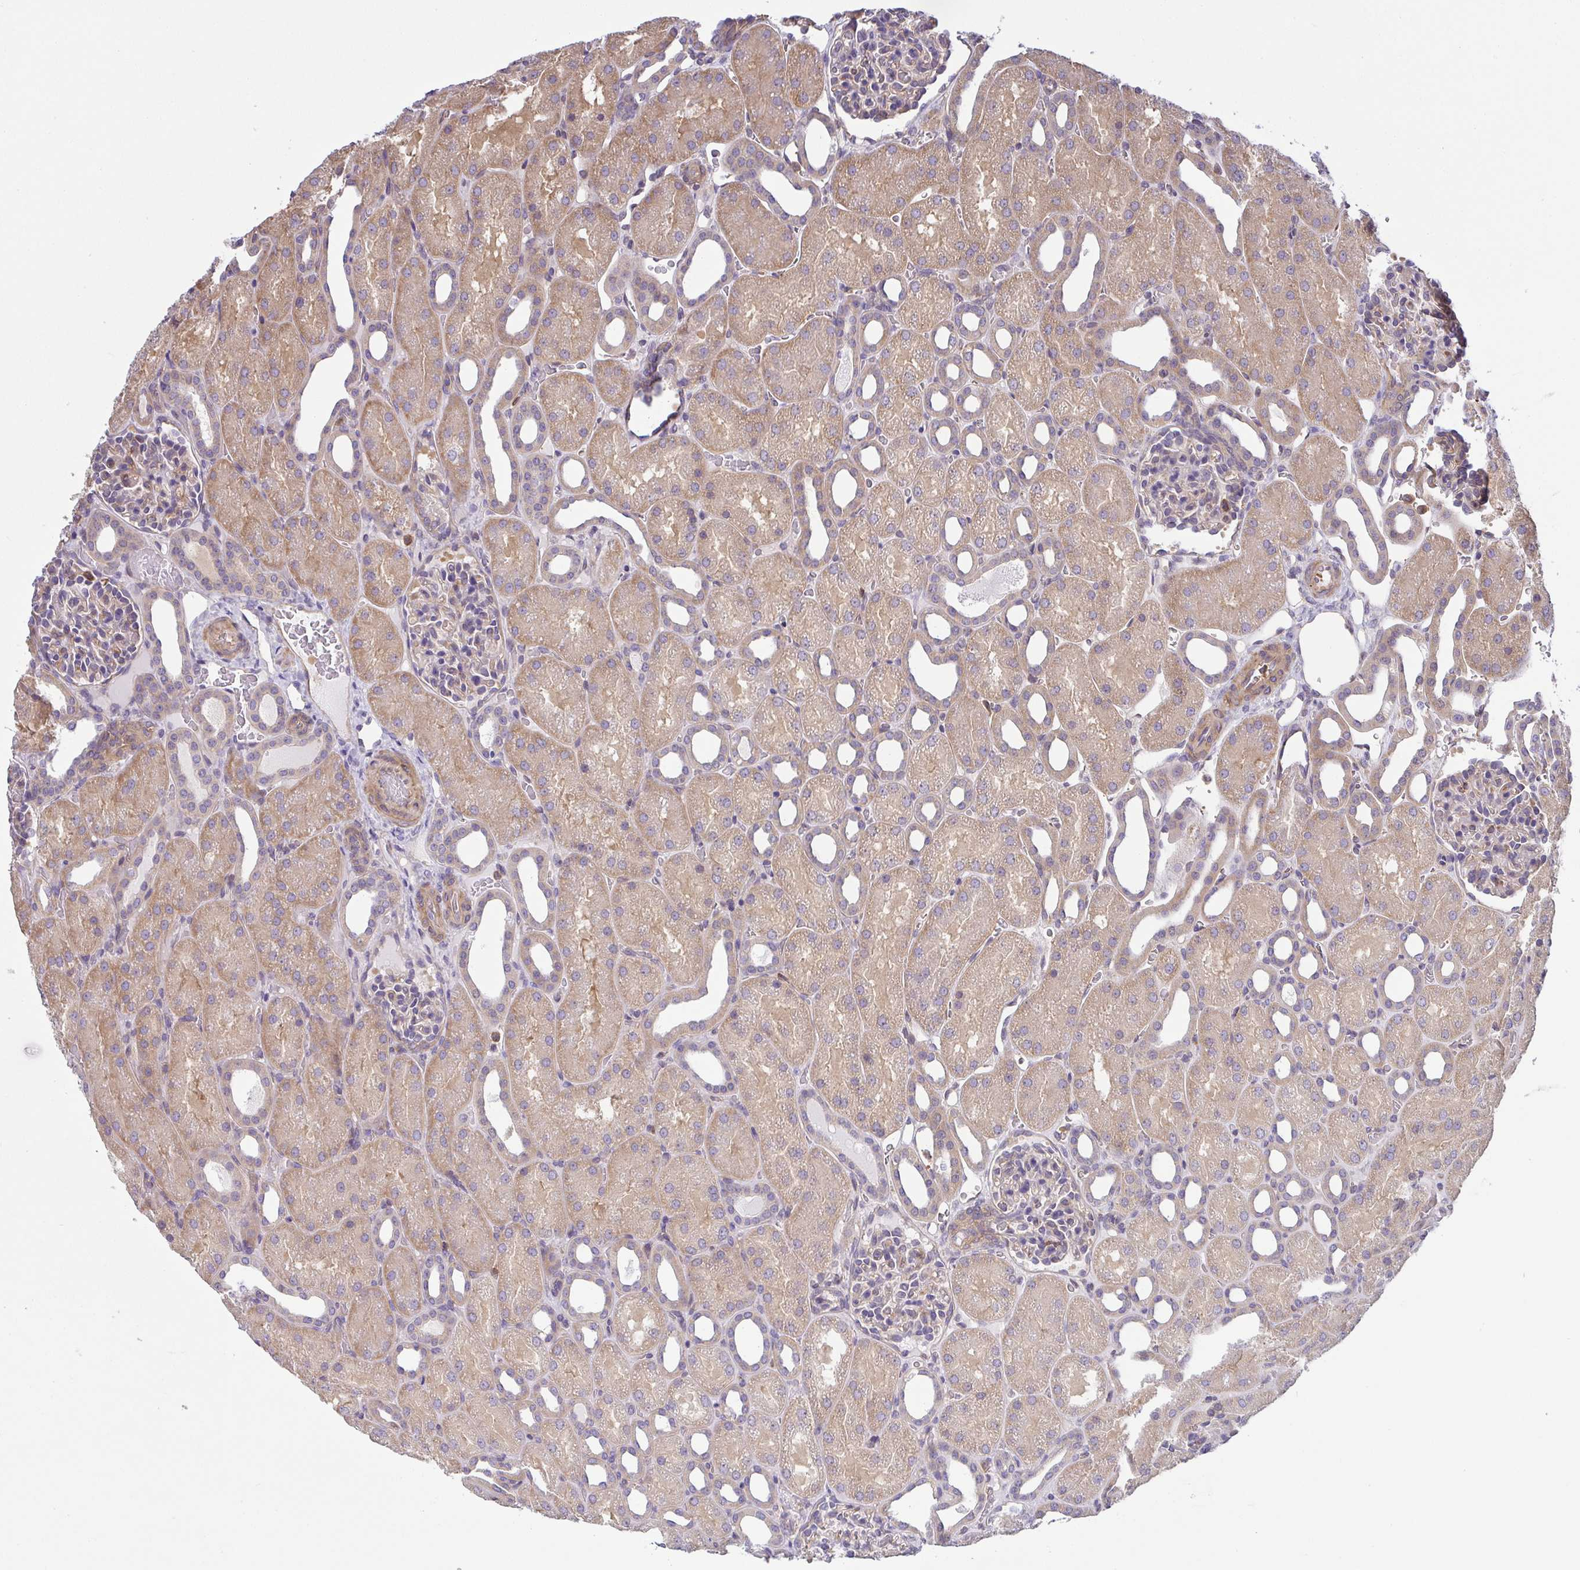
{"staining": {"intensity": "weak", "quantity": "25%-75%", "location": "cytoplasmic/membranous"}, "tissue": "kidney", "cell_type": "Cells in glomeruli", "image_type": "normal", "snomed": [{"axis": "morphology", "description": "Normal tissue, NOS"}, {"axis": "topography", "description": "Kidney"}], "caption": "Immunohistochemistry photomicrograph of unremarkable kidney stained for a protein (brown), which shows low levels of weak cytoplasmic/membranous staining in approximately 25%-75% of cells in glomeruli.", "gene": "TMEM229A", "patient": {"sex": "male", "age": 2}}